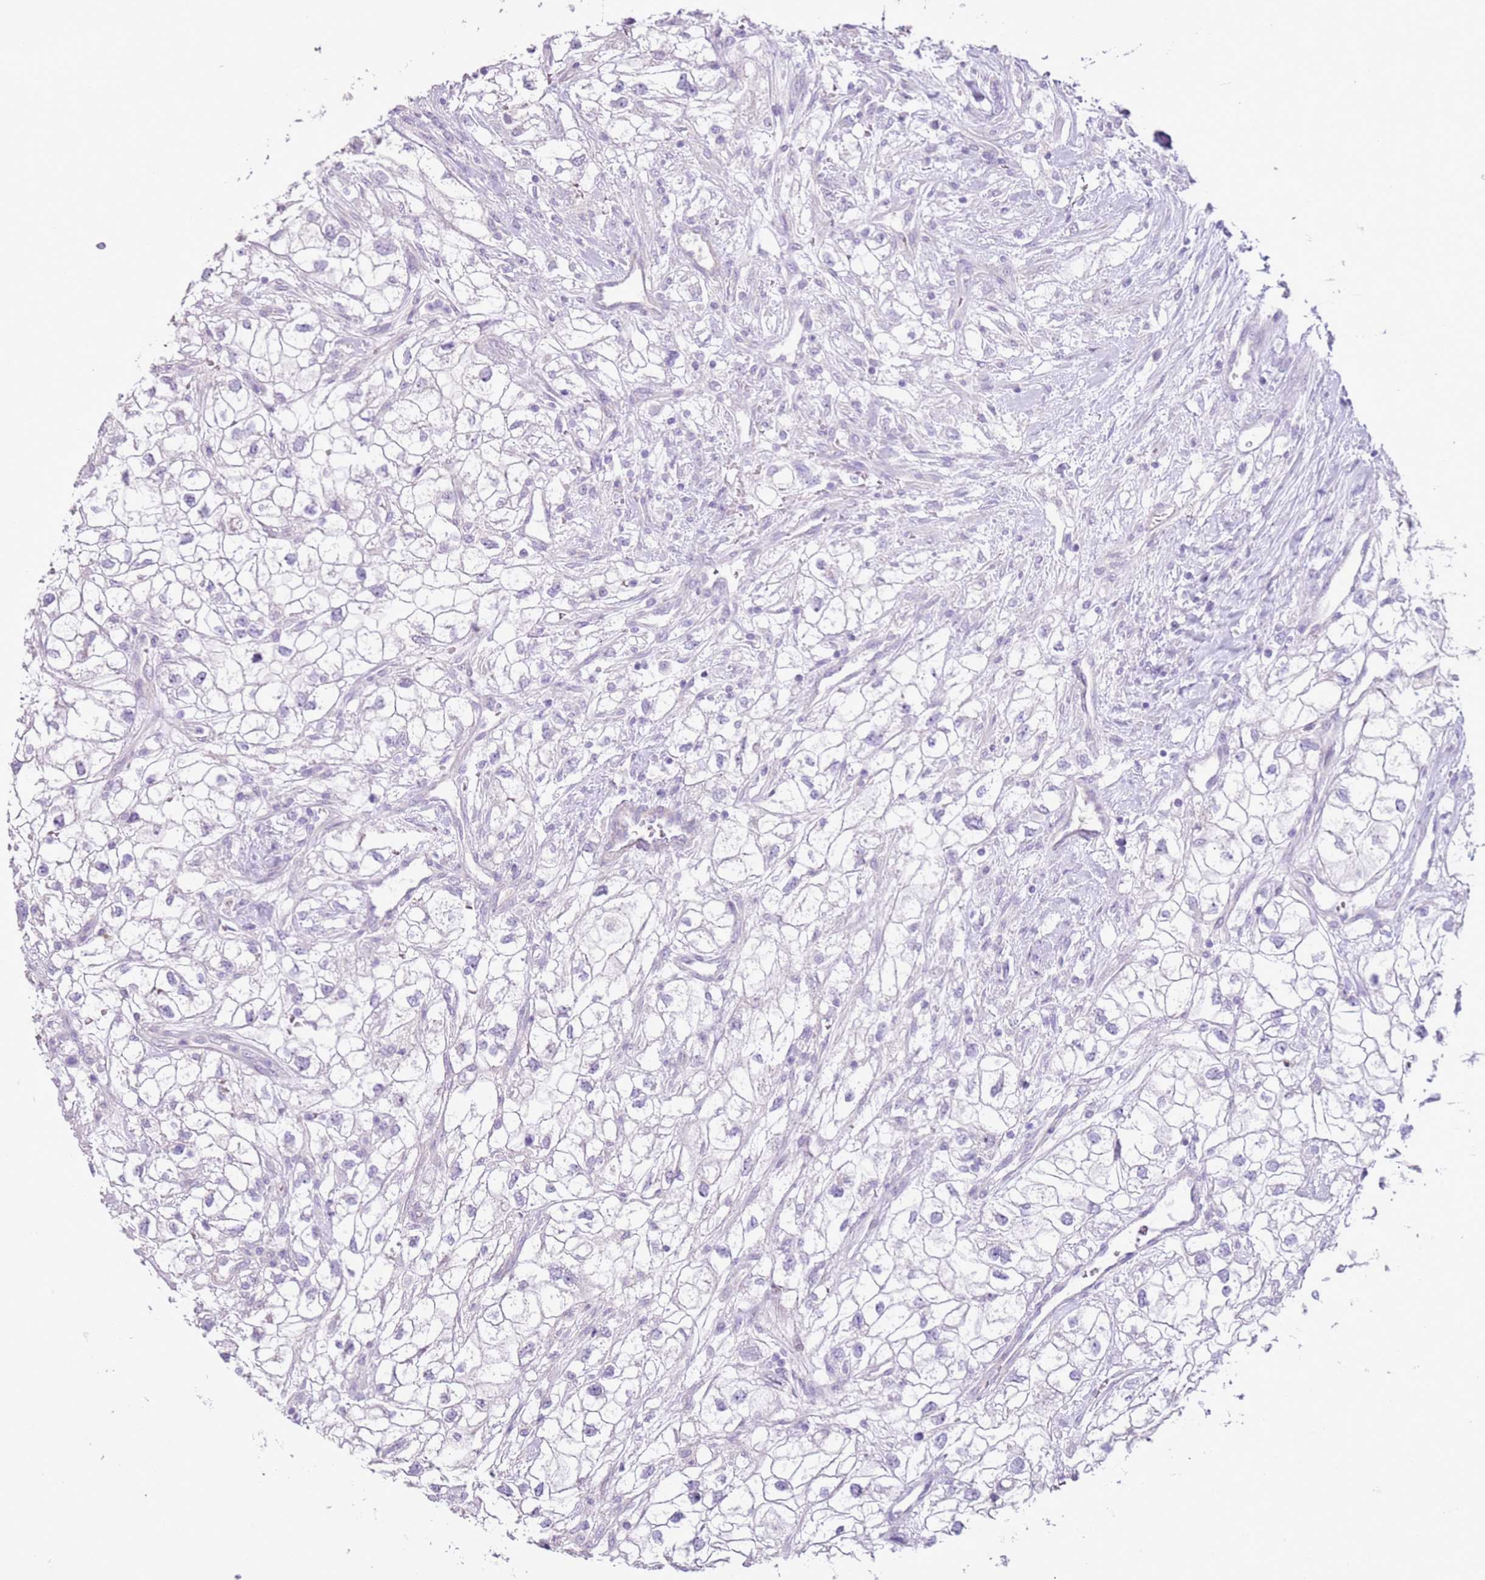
{"staining": {"intensity": "negative", "quantity": "none", "location": "none"}, "tissue": "renal cancer", "cell_type": "Tumor cells", "image_type": "cancer", "snomed": [{"axis": "morphology", "description": "Adenocarcinoma, NOS"}, {"axis": "topography", "description": "Kidney"}], "caption": "Immunohistochemistry histopathology image of neoplastic tissue: human adenocarcinoma (renal) stained with DAB (3,3'-diaminobenzidine) demonstrates no significant protein positivity in tumor cells. (DAB (3,3'-diaminobenzidine) IHC with hematoxylin counter stain).", "gene": "ZNF239", "patient": {"sex": "male", "age": 59}}